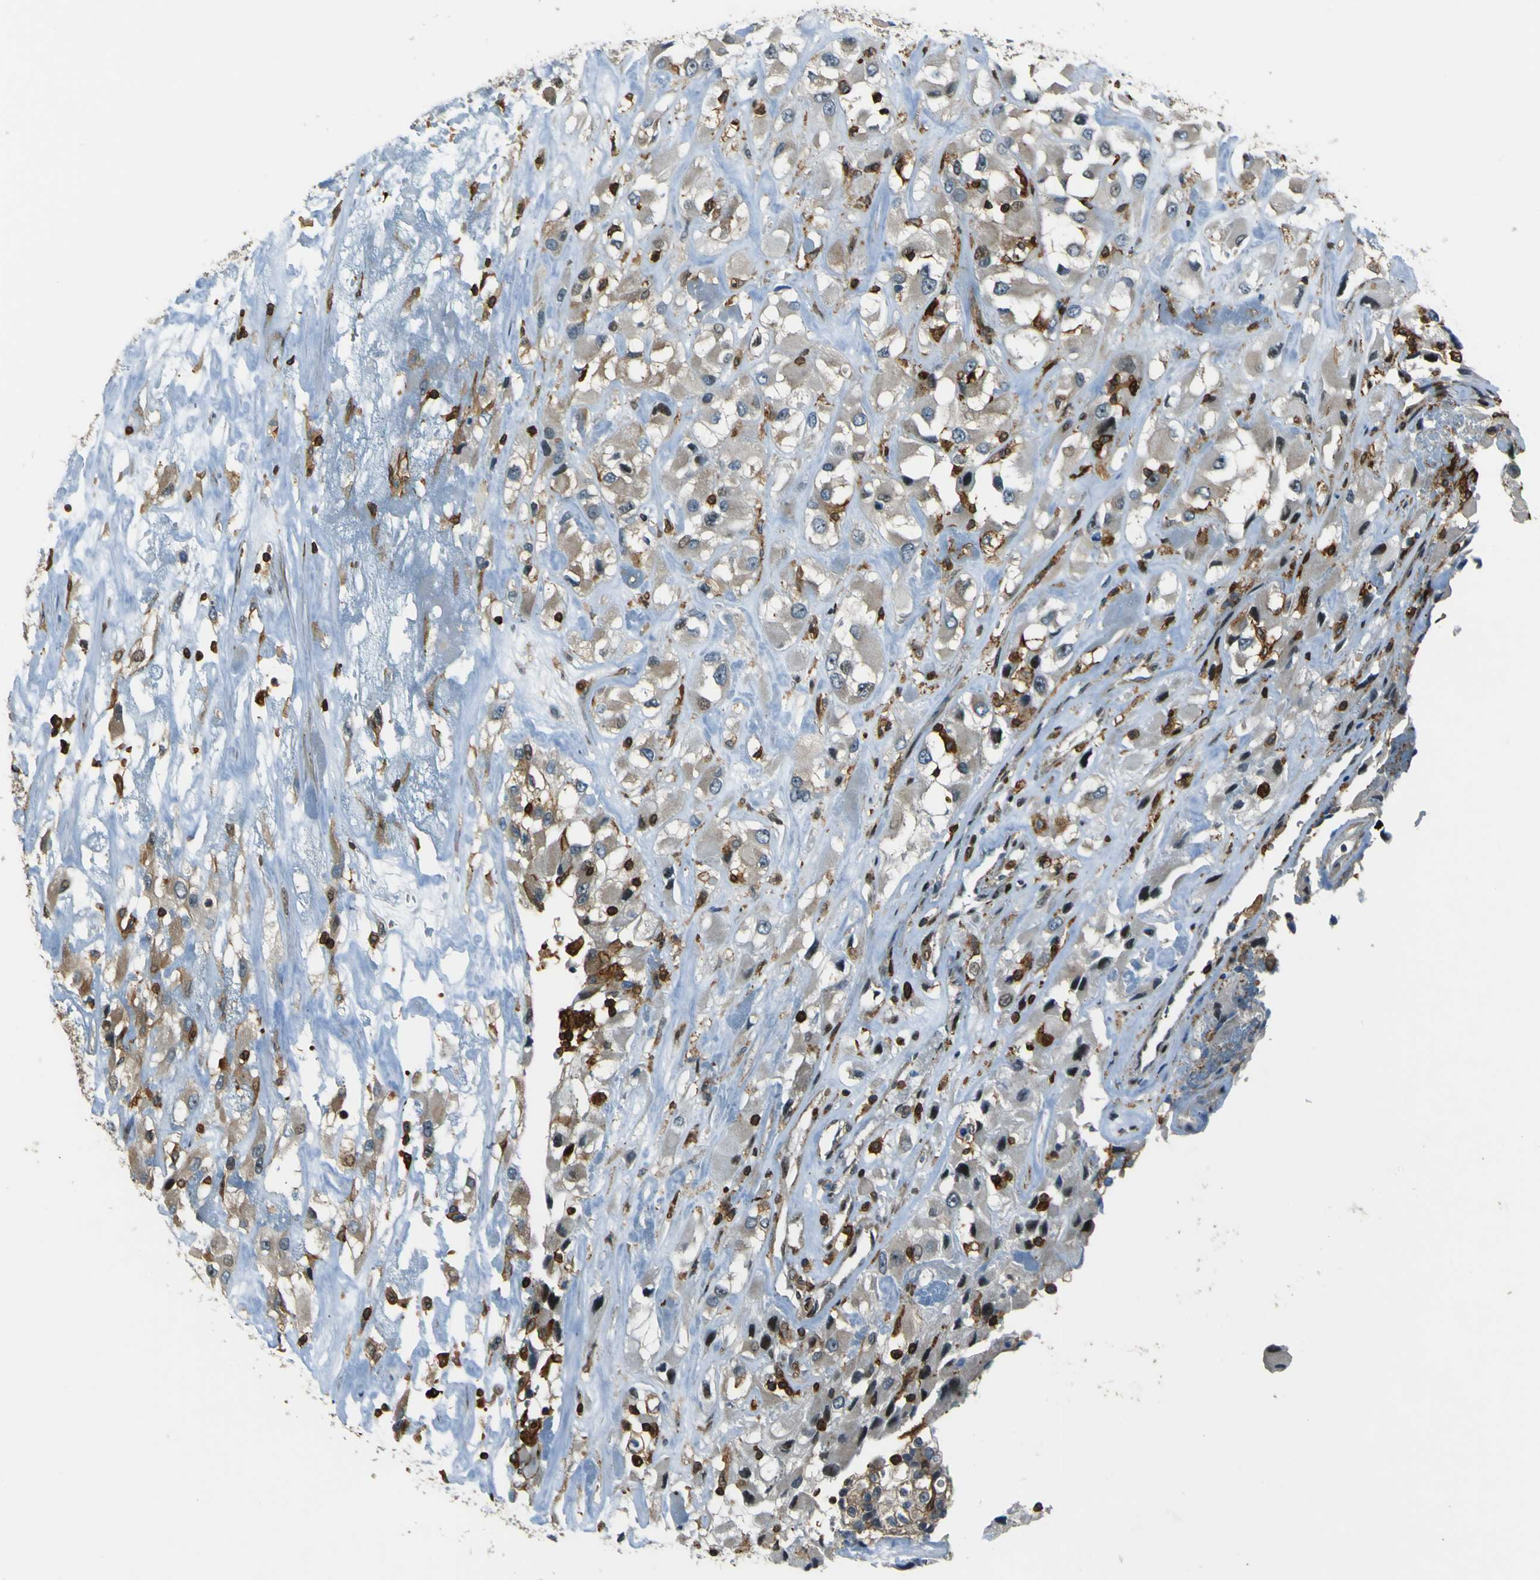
{"staining": {"intensity": "weak", "quantity": "25%-75%", "location": "cytoplasmic/membranous"}, "tissue": "renal cancer", "cell_type": "Tumor cells", "image_type": "cancer", "snomed": [{"axis": "morphology", "description": "Adenocarcinoma, NOS"}, {"axis": "topography", "description": "Kidney"}], "caption": "High-magnification brightfield microscopy of renal cancer (adenocarcinoma) stained with DAB (3,3'-diaminobenzidine) (brown) and counterstained with hematoxylin (blue). tumor cells exhibit weak cytoplasmic/membranous positivity is present in approximately25%-75% of cells.", "gene": "PCDHB5", "patient": {"sex": "female", "age": 52}}